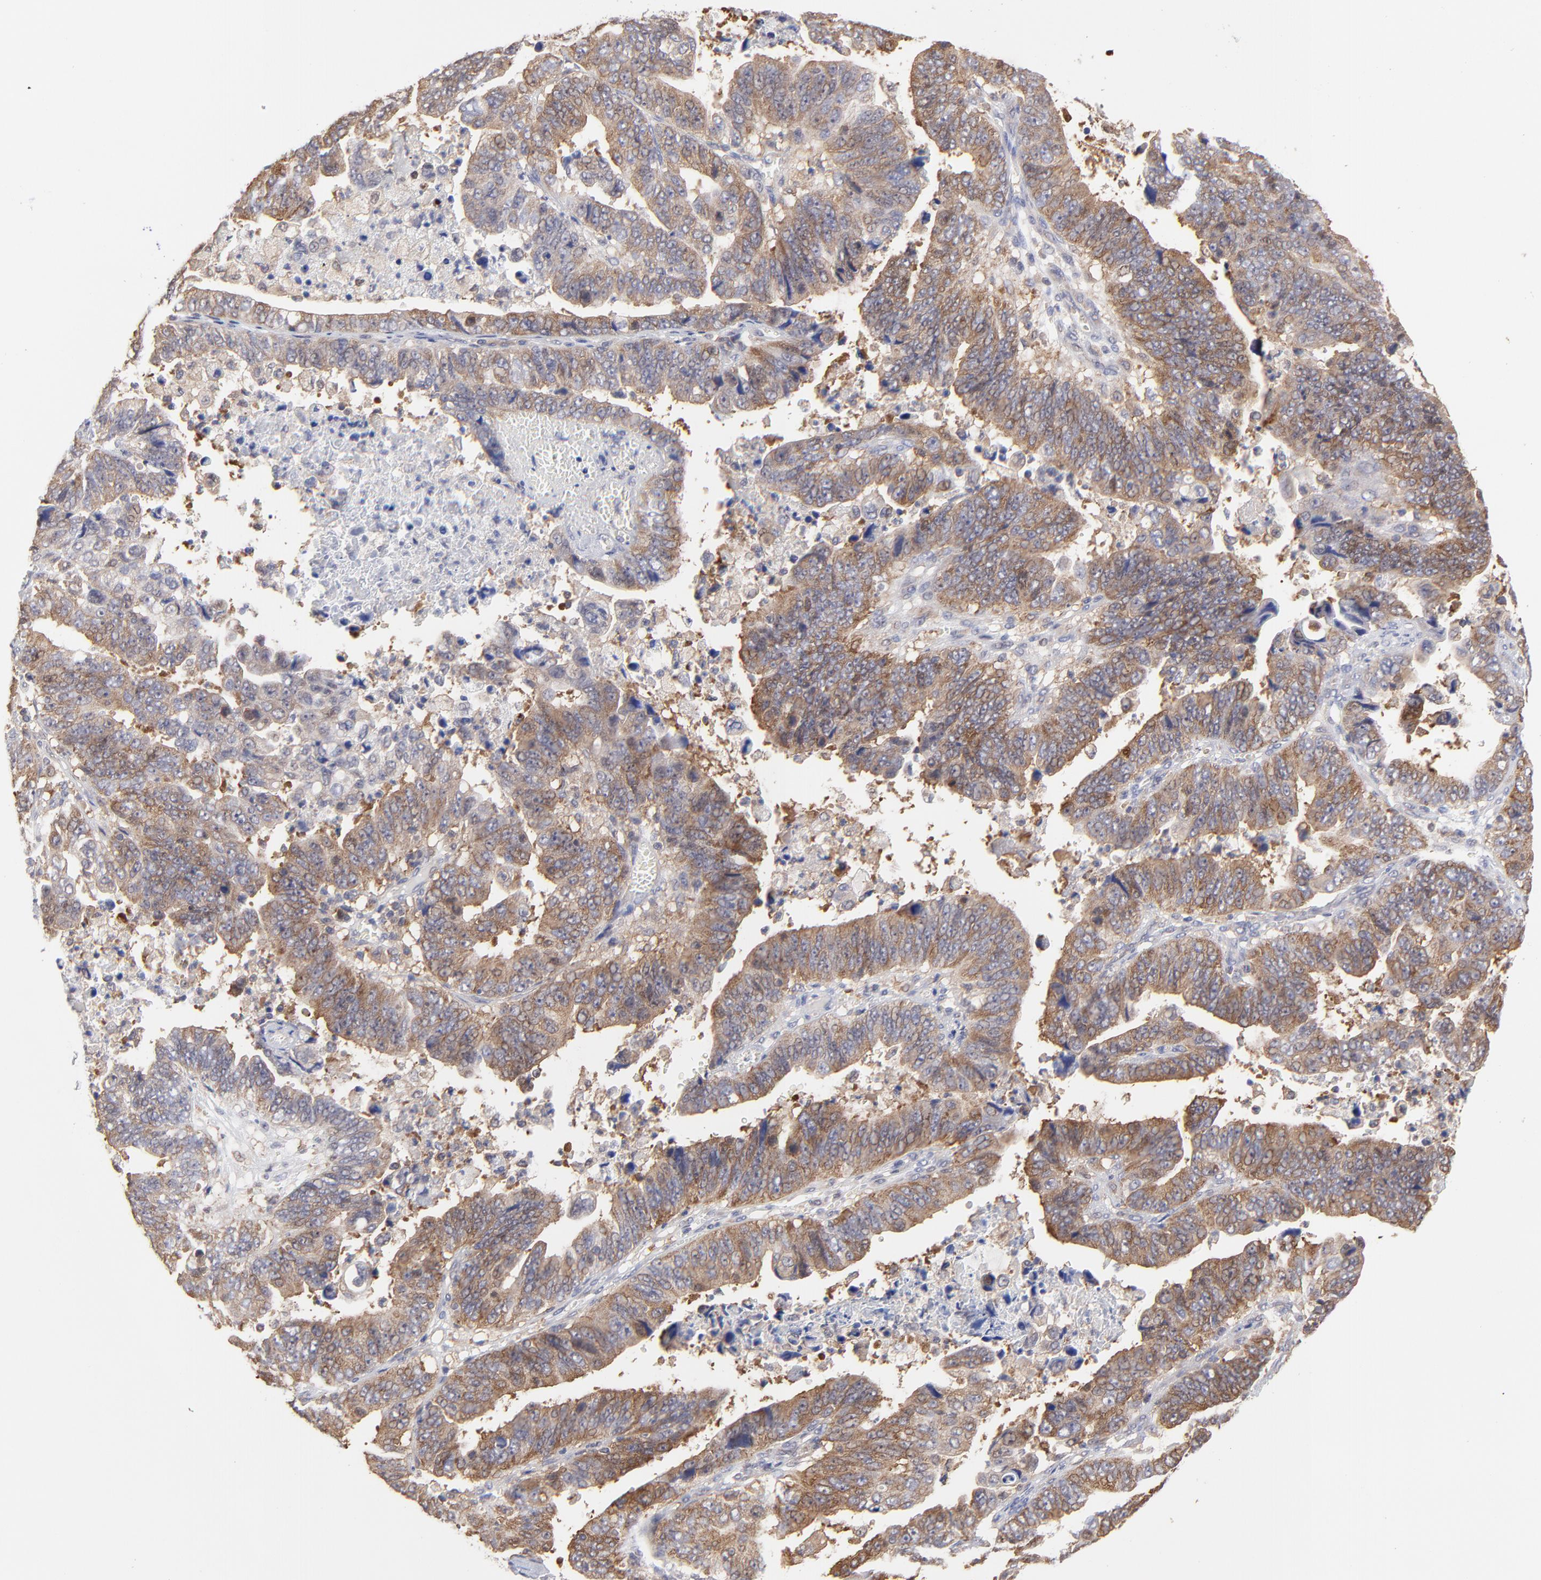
{"staining": {"intensity": "moderate", "quantity": ">75%", "location": "cytoplasmic/membranous"}, "tissue": "stomach cancer", "cell_type": "Tumor cells", "image_type": "cancer", "snomed": [{"axis": "morphology", "description": "Adenocarcinoma, NOS"}, {"axis": "topography", "description": "Stomach, upper"}], "caption": "Stomach cancer stained with a brown dye reveals moderate cytoplasmic/membranous positive positivity in approximately >75% of tumor cells.", "gene": "GART", "patient": {"sex": "female", "age": 50}}